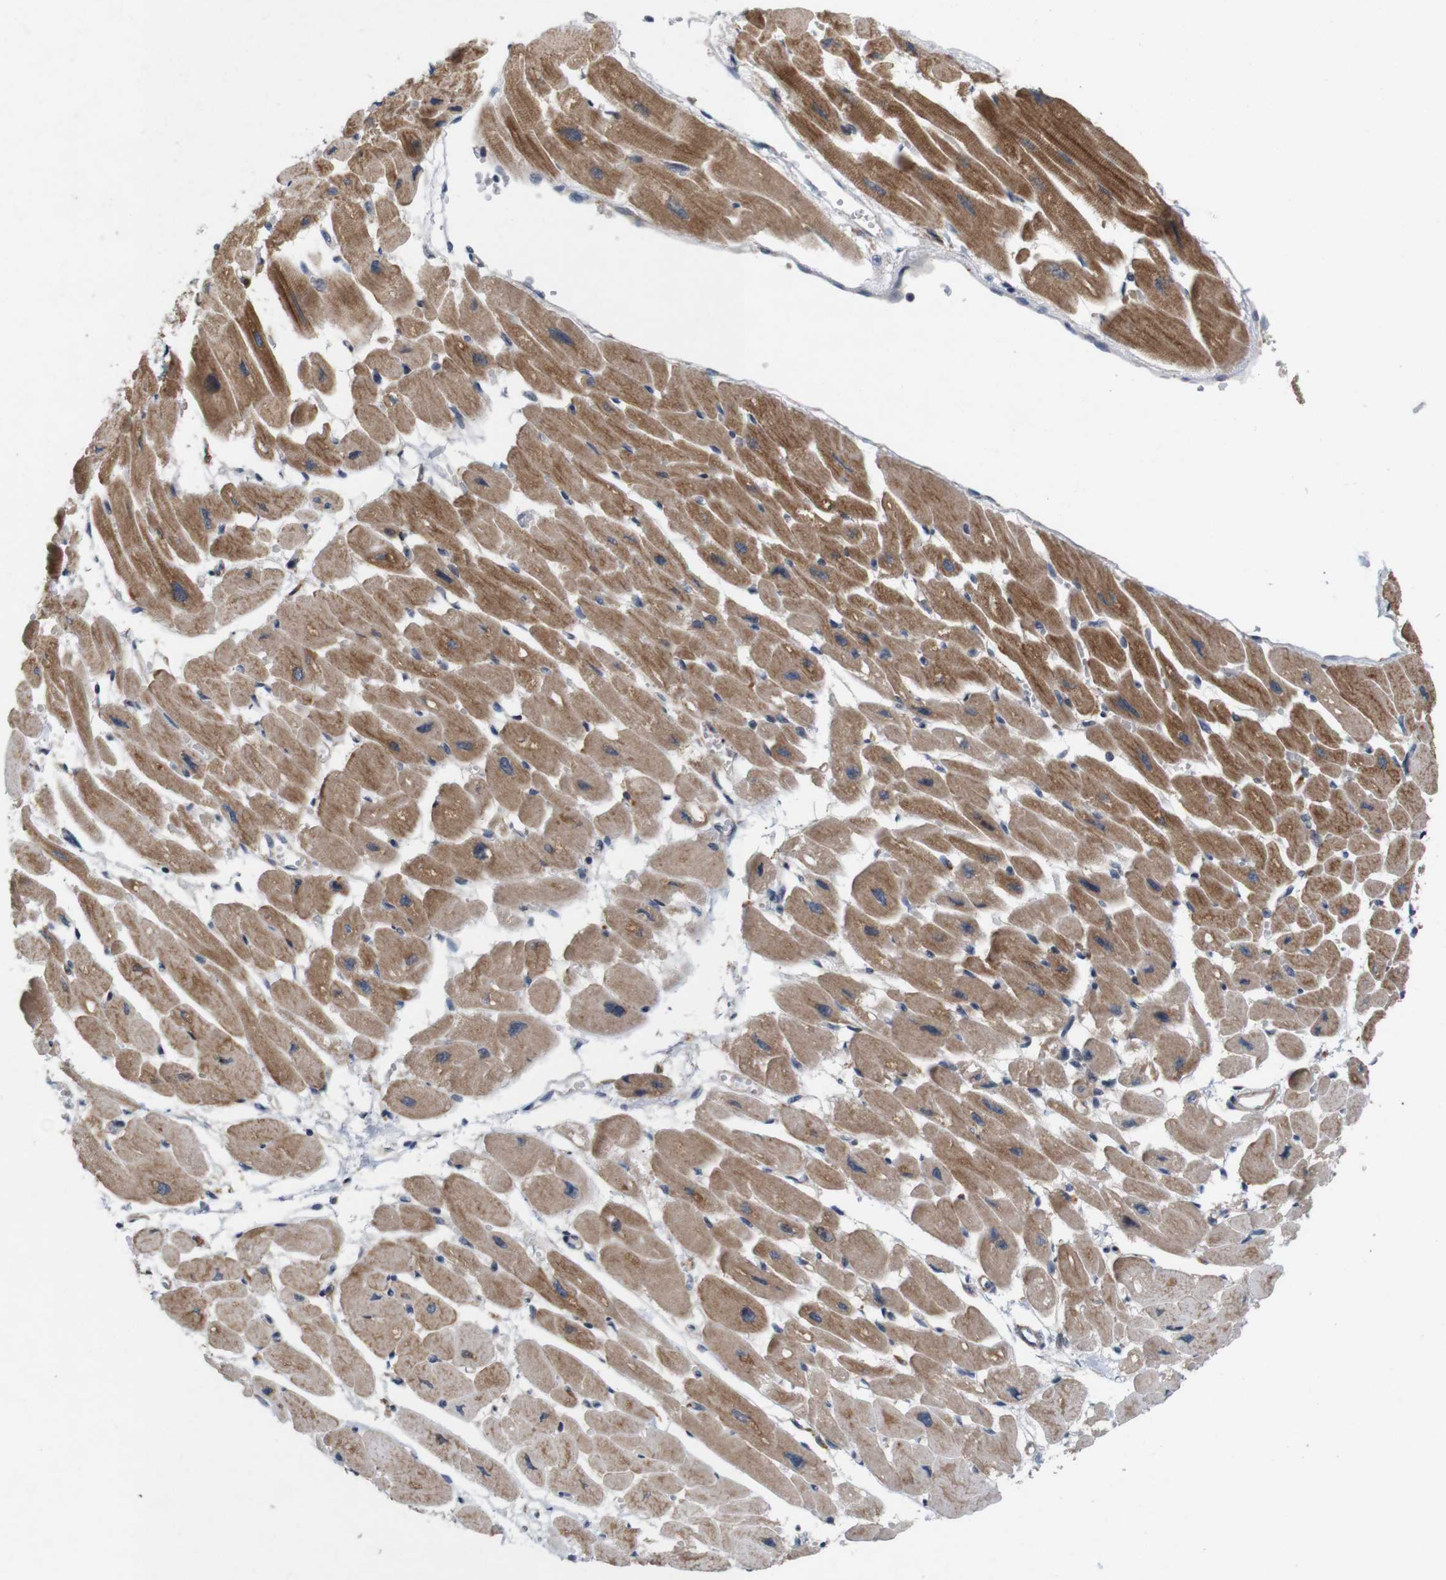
{"staining": {"intensity": "moderate", "quantity": ">75%", "location": "cytoplasmic/membranous"}, "tissue": "heart muscle", "cell_type": "Cardiomyocytes", "image_type": "normal", "snomed": [{"axis": "morphology", "description": "Normal tissue, NOS"}, {"axis": "topography", "description": "Heart"}], "caption": "A micrograph showing moderate cytoplasmic/membranous expression in approximately >75% of cardiomyocytes in benign heart muscle, as visualized by brown immunohistochemical staining.", "gene": "SIGLEC8", "patient": {"sex": "female", "age": 54}}